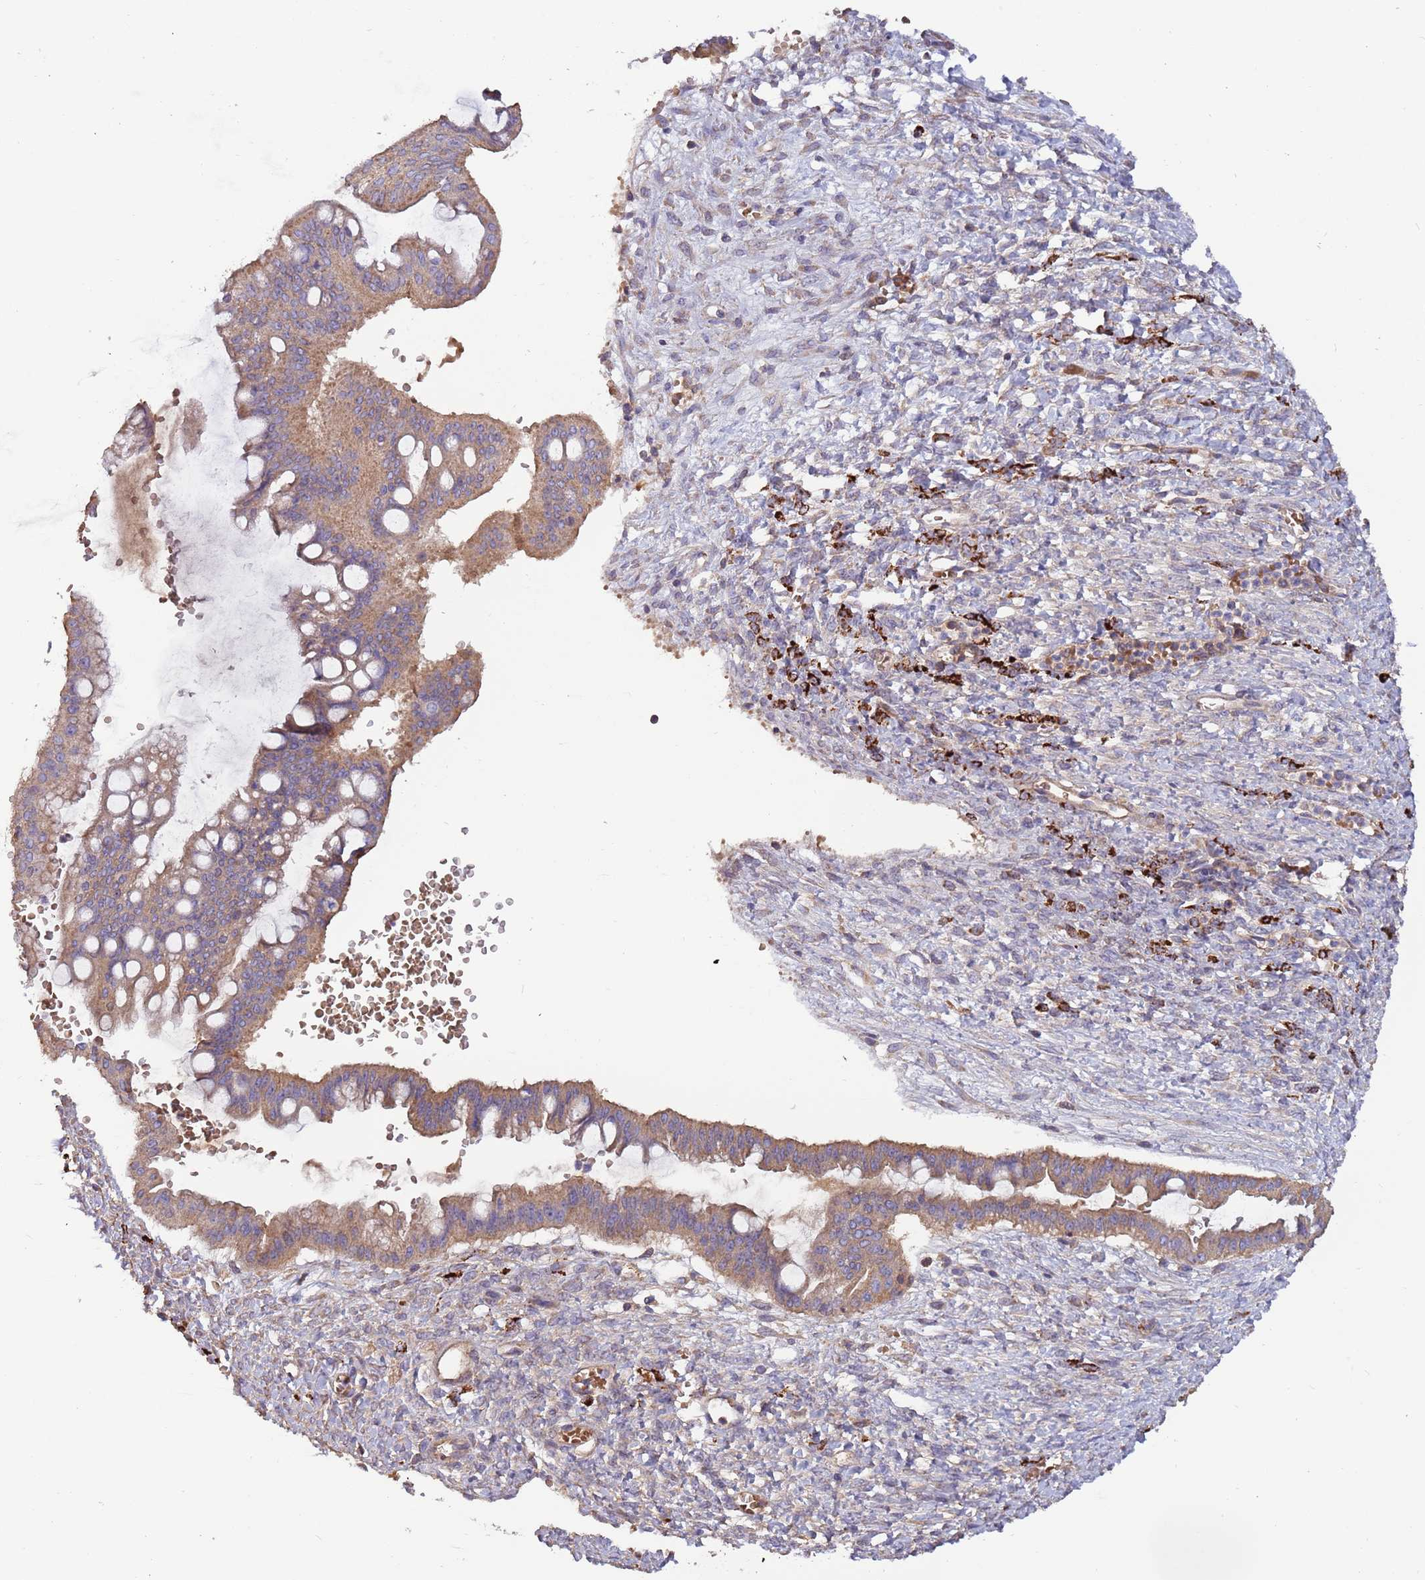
{"staining": {"intensity": "moderate", "quantity": ">75%", "location": "cytoplasmic/membranous"}, "tissue": "ovarian cancer", "cell_type": "Tumor cells", "image_type": "cancer", "snomed": [{"axis": "morphology", "description": "Cystadenocarcinoma, mucinous, NOS"}, {"axis": "topography", "description": "Ovary"}], "caption": "Immunohistochemistry photomicrograph of neoplastic tissue: mucinous cystadenocarcinoma (ovarian) stained using immunohistochemistry shows medium levels of moderate protein expression localized specifically in the cytoplasmic/membranous of tumor cells, appearing as a cytoplasmic/membranous brown color.", "gene": "TRMO", "patient": {"sex": "female", "age": 73}}